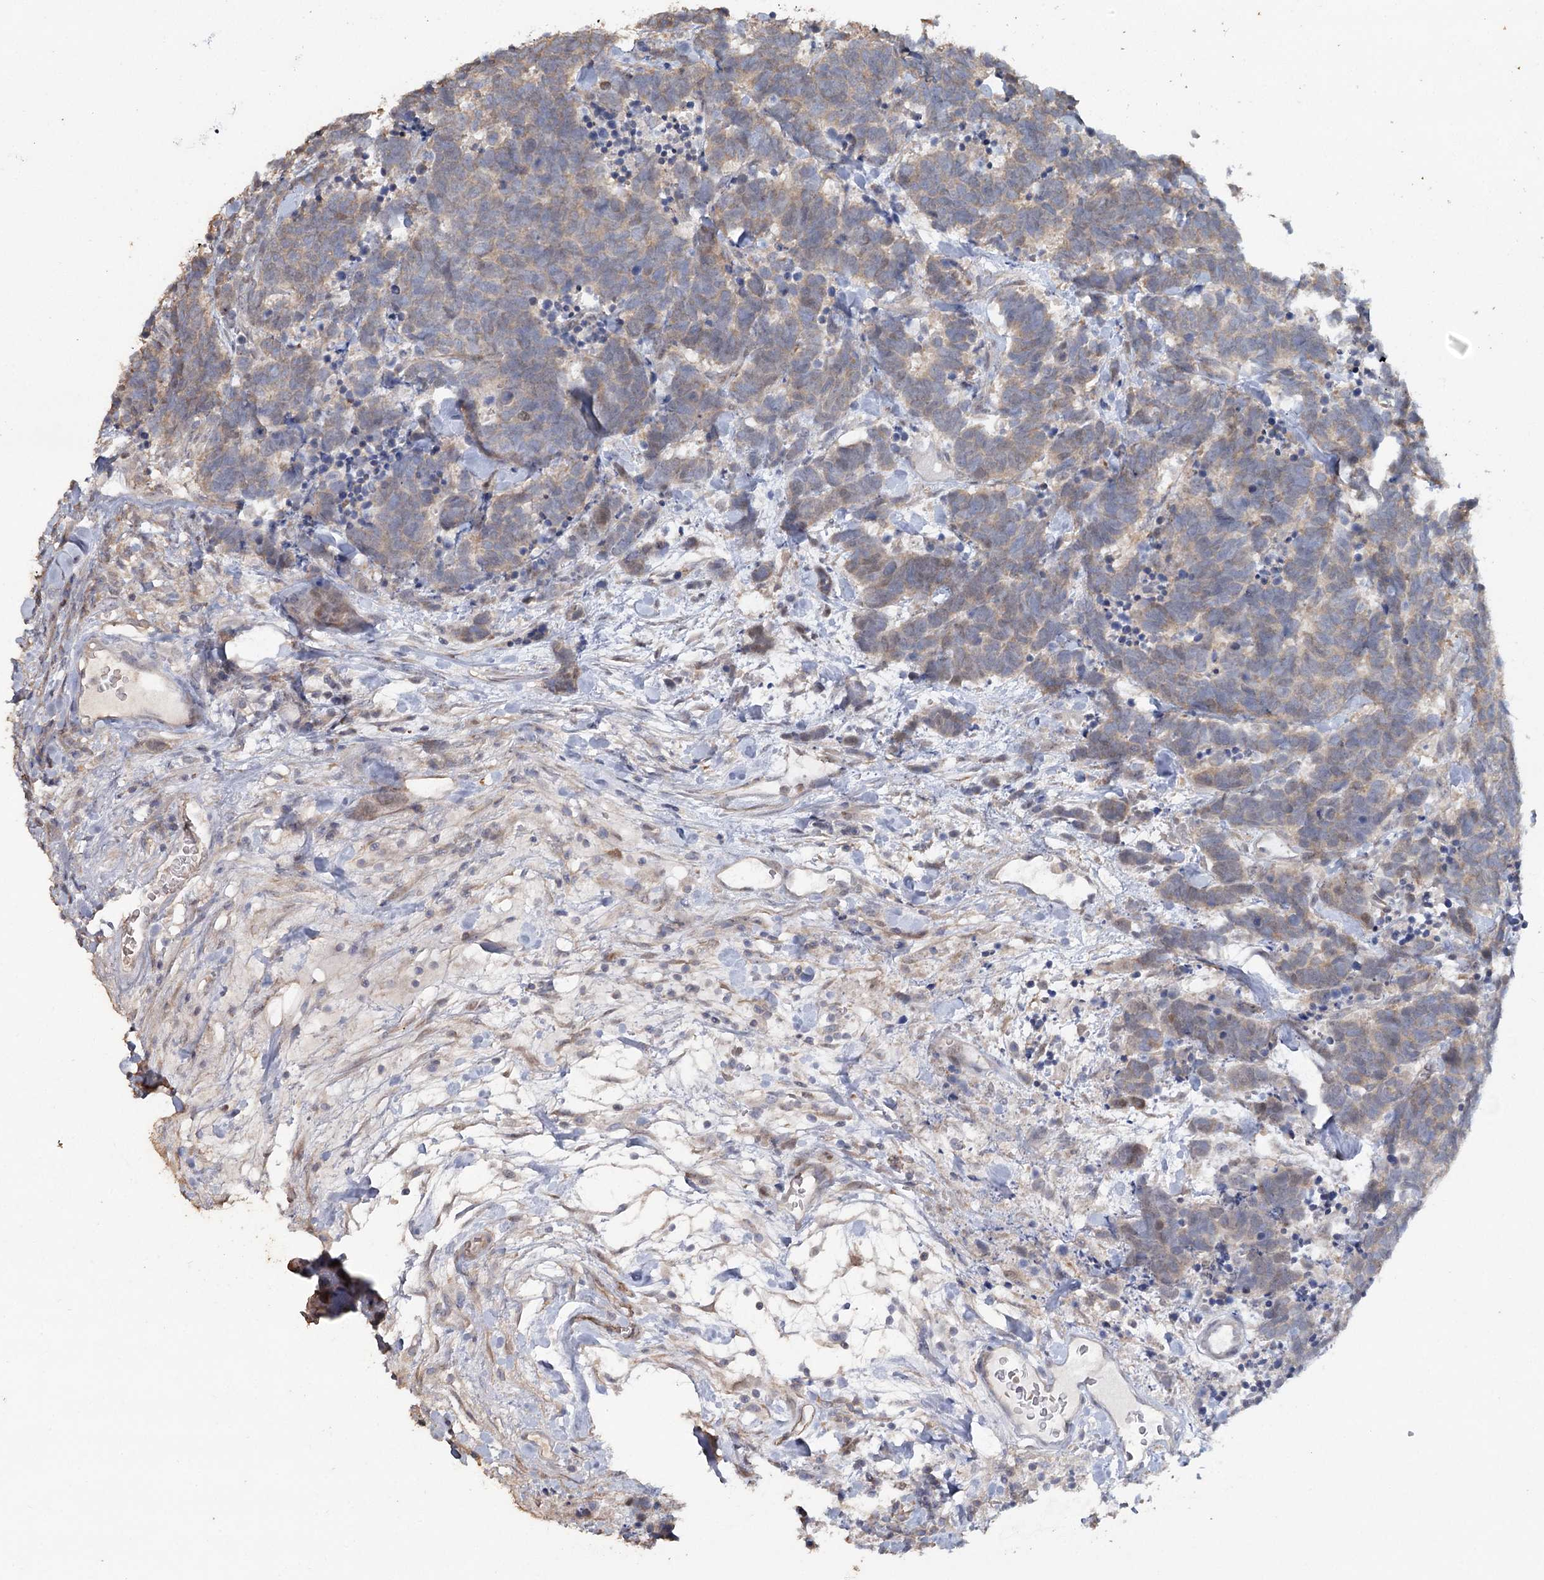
{"staining": {"intensity": "weak", "quantity": "25%-75%", "location": "cytoplasmic/membranous"}, "tissue": "carcinoid", "cell_type": "Tumor cells", "image_type": "cancer", "snomed": [{"axis": "morphology", "description": "Carcinoma, NOS"}, {"axis": "morphology", "description": "Carcinoid, malignant, NOS"}, {"axis": "topography", "description": "Urinary bladder"}], "caption": "Approximately 25%-75% of tumor cells in human carcinoma exhibit weak cytoplasmic/membranous protein positivity as visualized by brown immunohistochemical staining.", "gene": "MAP3K13", "patient": {"sex": "male", "age": 57}}